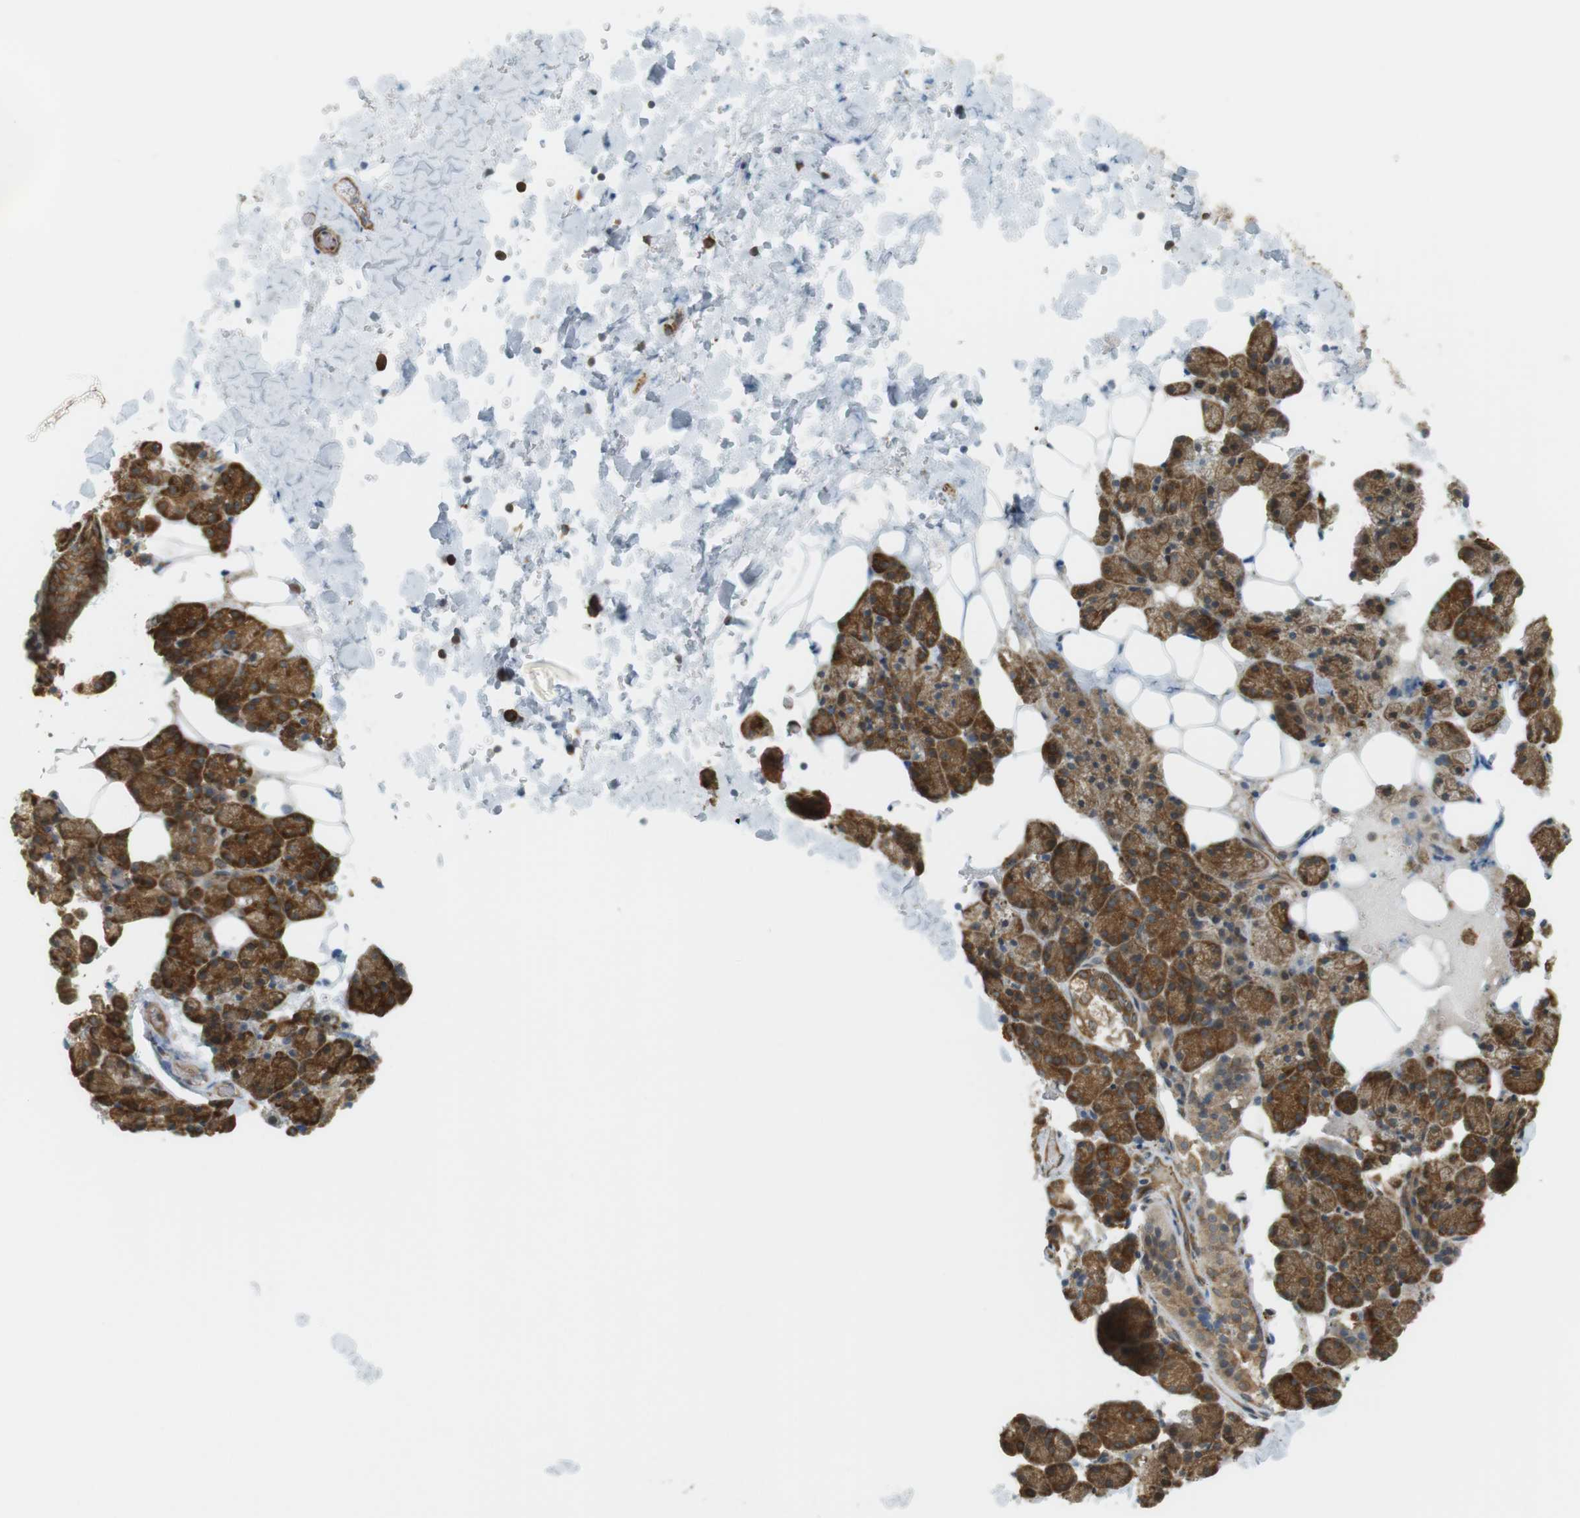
{"staining": {"intensity": "moderate", "quantity": ">75%", "location": "cytoplasmic/membranous"}, "tissue": "salivary gland", "cell_type": "Glandular cells", "image_type": "normal", "snomed": [{"axis": "morphology", "description": "Normal tissue, NOS"}, {"axis": "topography", "description": "Lymph node"}, {"axis": "topography", "description": "Salivary gland"}], "caption": "Glandular cells exhibit moderate cytoplasmic/membranous expression in approximately >75% of cells in normal salivary gland. (DAB (3,3'-diaminobenzidine) = brown stain, brightfield microscopy at high magnification).", "gene": "PA2G4", "patient": {"sex": "male", "age": 8}}